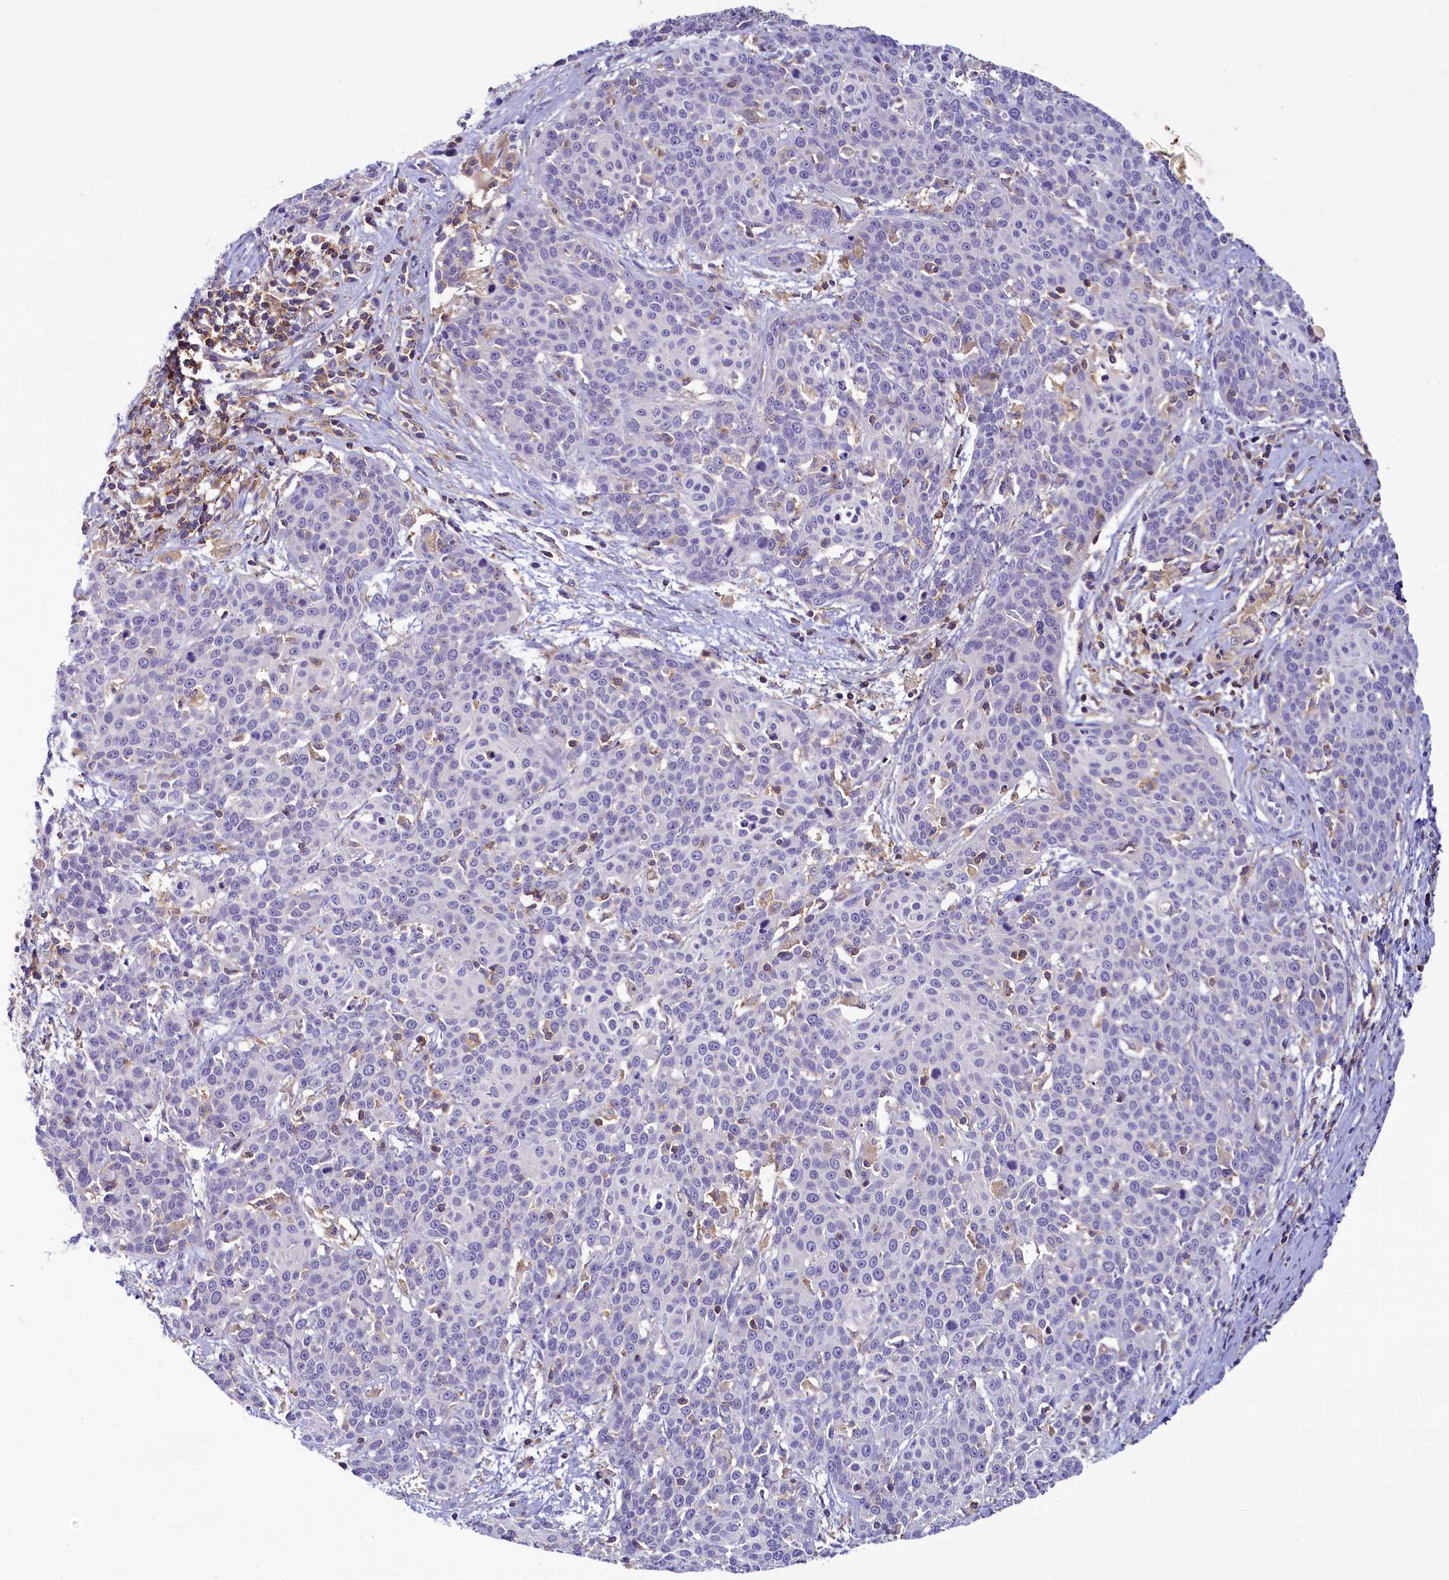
{"staining": {"intensity": "negative", "quantity": "none", "location": "none"}, "tissue": "cervical cancer", "cell_type": "Tumor cells", "image_type": "cancer", "snomed": [{"axis": "morphology", "description": "Squamous cell carcinoma, NOS"}, {"axis": "topography", "description": "Cervix"}], "caption": "This is an immunohistochemistry histopathology image of human cervical squamous cell carcinoma. There is no positivity in tumor cells.", "gene": "FGFR2", "patient": {"sex": "female", "age": 38}}